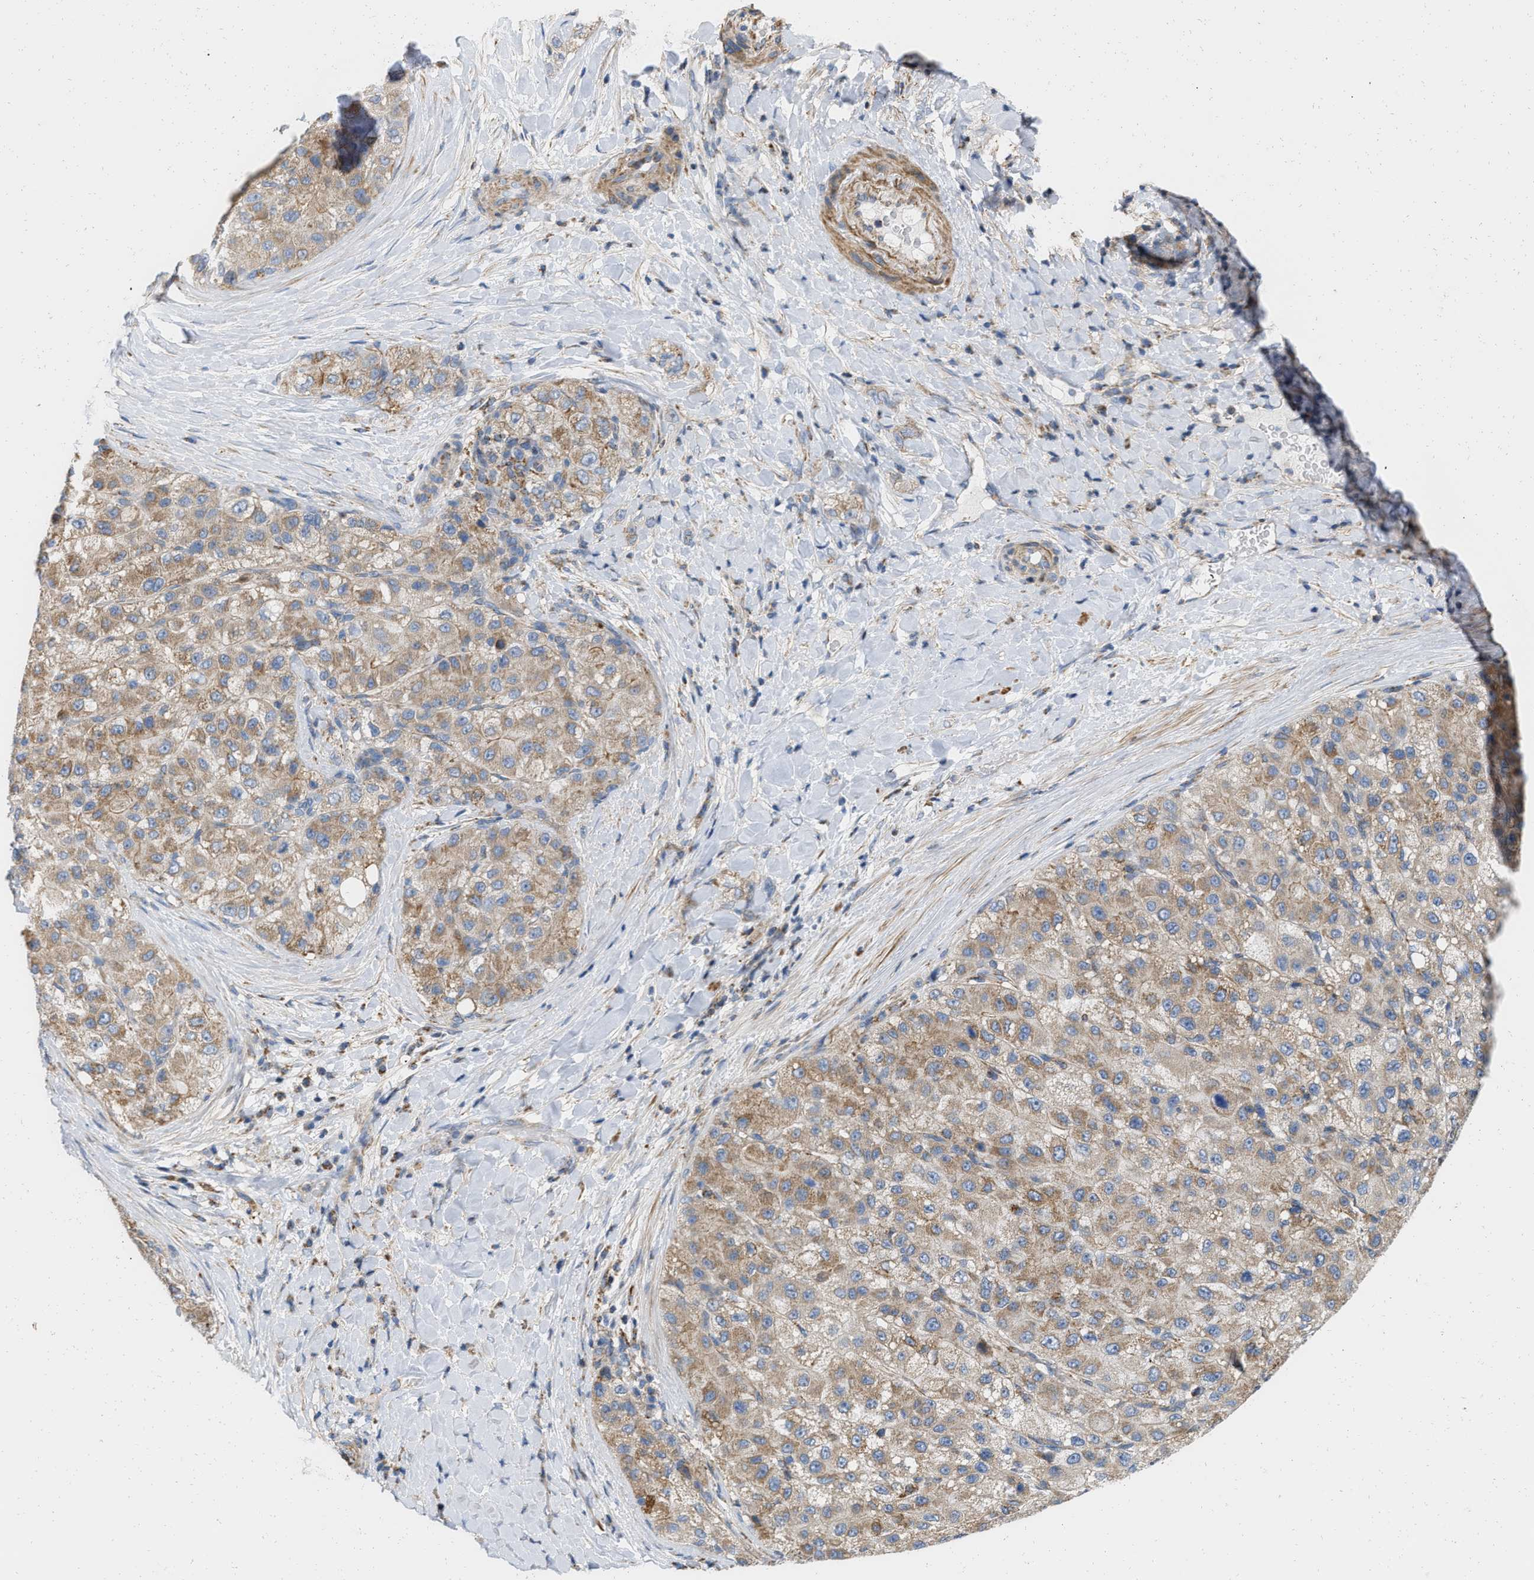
{"staining": {"intensity": "moderate", "quantity": ">75%", "location": "cytoplasmic/membranous"}, "tissue": "liver cancer", "cell_type": "Tumor cells", "image_type": "cancer", "snomed": [{"axis": "morphology", "description": "Carcinoma, Hepatocellular, NOS"}, {"axis": "topography", "description": "Liver"}], "caption": "Immunohistochemistry (IHC) photomicrograph of liver hepatocellular carcinoma stained for a protein (brown), which shows medium levels of moderate cytoplasmic/membranous staining in approximately >75% of tumor cells.", "gene": "GRB10", "patient": {"sex": "male", "age": 80}}